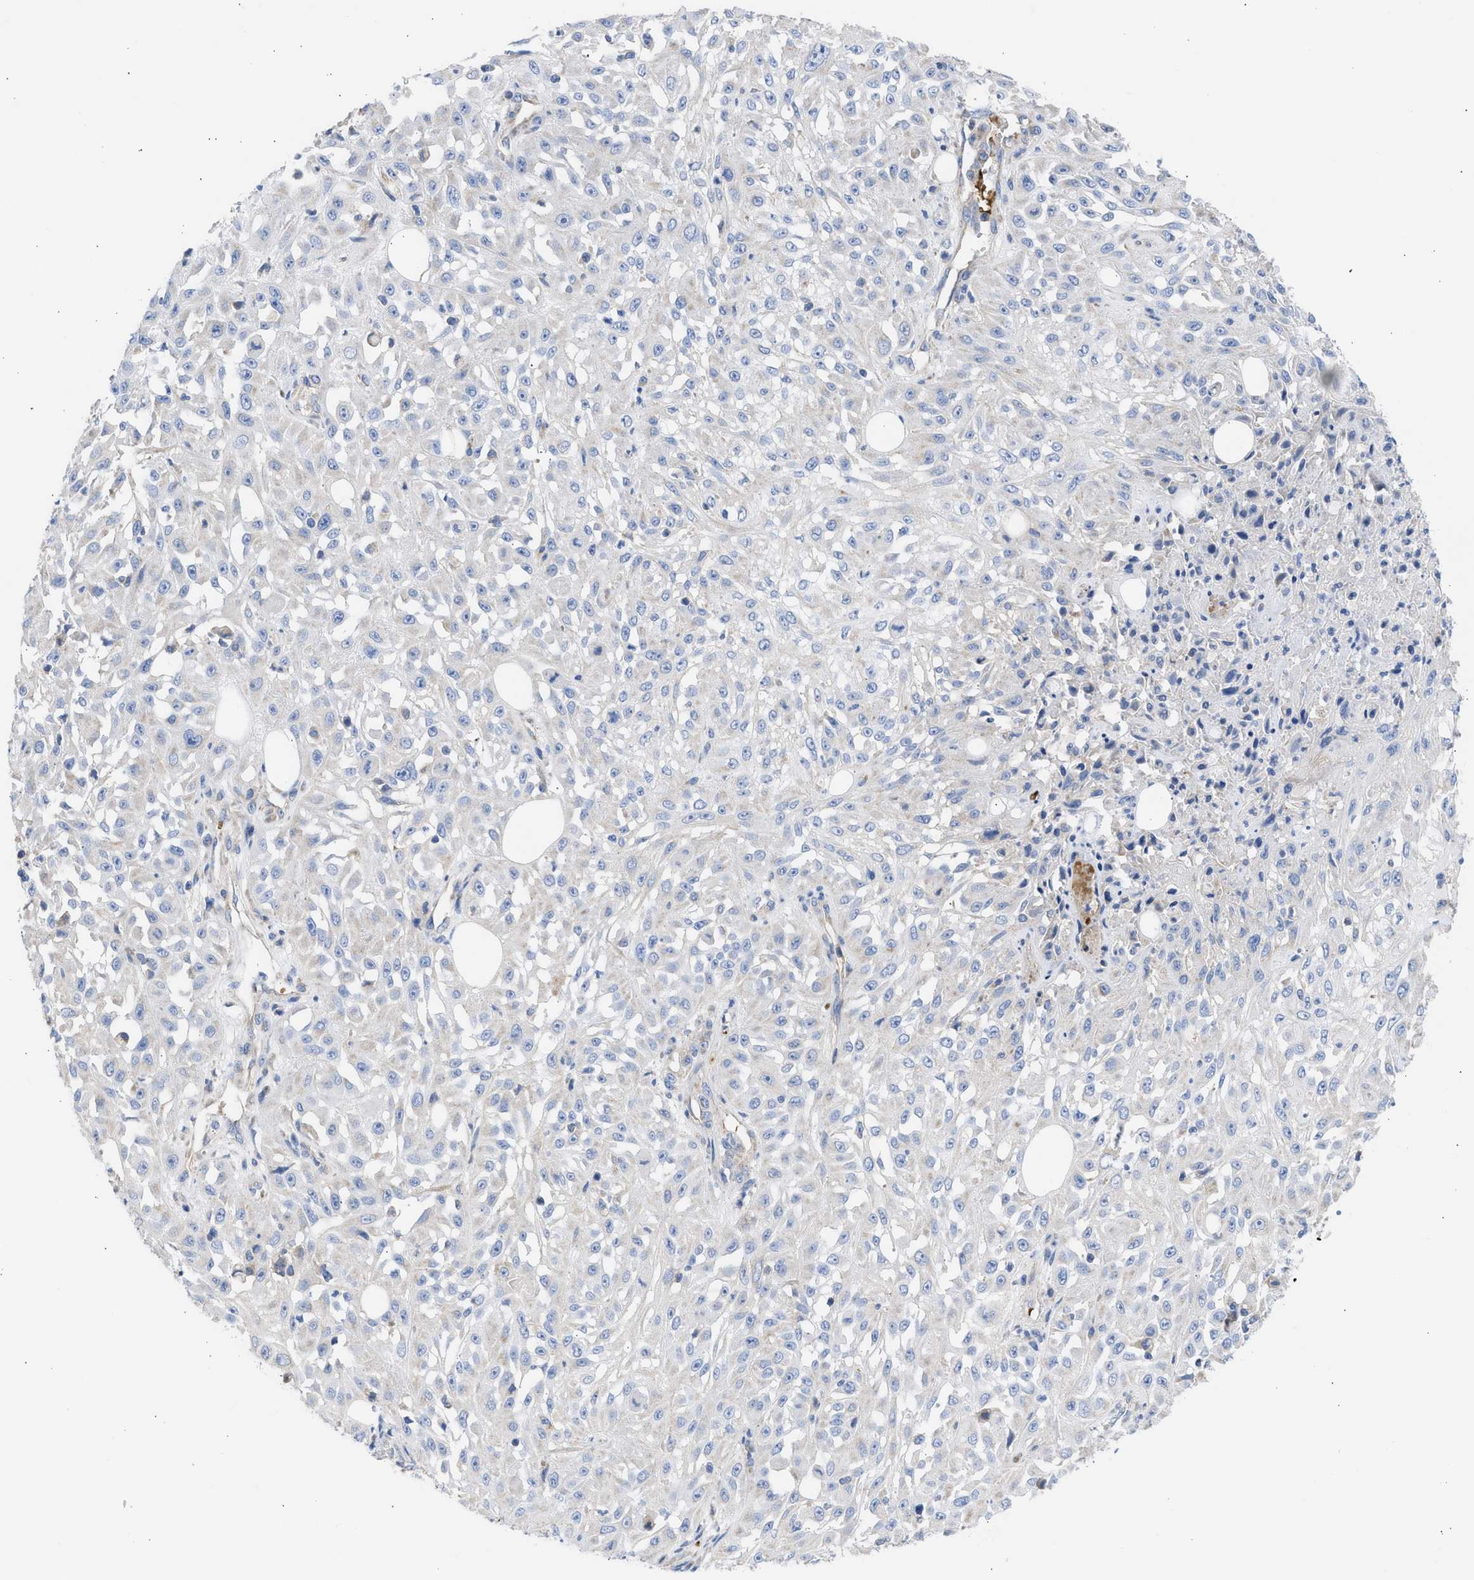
{"staining": {"intensity": "negative", "quantity": "none", "location": "none"}, "tissue": "skin cancer", "cell_type": "Tumor cells", "image_type": "cancer", "snomed": [{"axis": "morphology", "description": "Squamous cell carcinoma, NOS"}, {"axis": "morphology", "description": "Squamous cell carcinoma, metastatic, NOS"}, {"axis": "topography", "description": "Skin"}, {"axis": "topography", "description": "Lymph node"}], "caption": "The immunohistochemistry image has no significant positivity in tumor cells of skin cancer tissue.", "gene": "BTG3", "patient": {"sex": "male", "age": 75}}